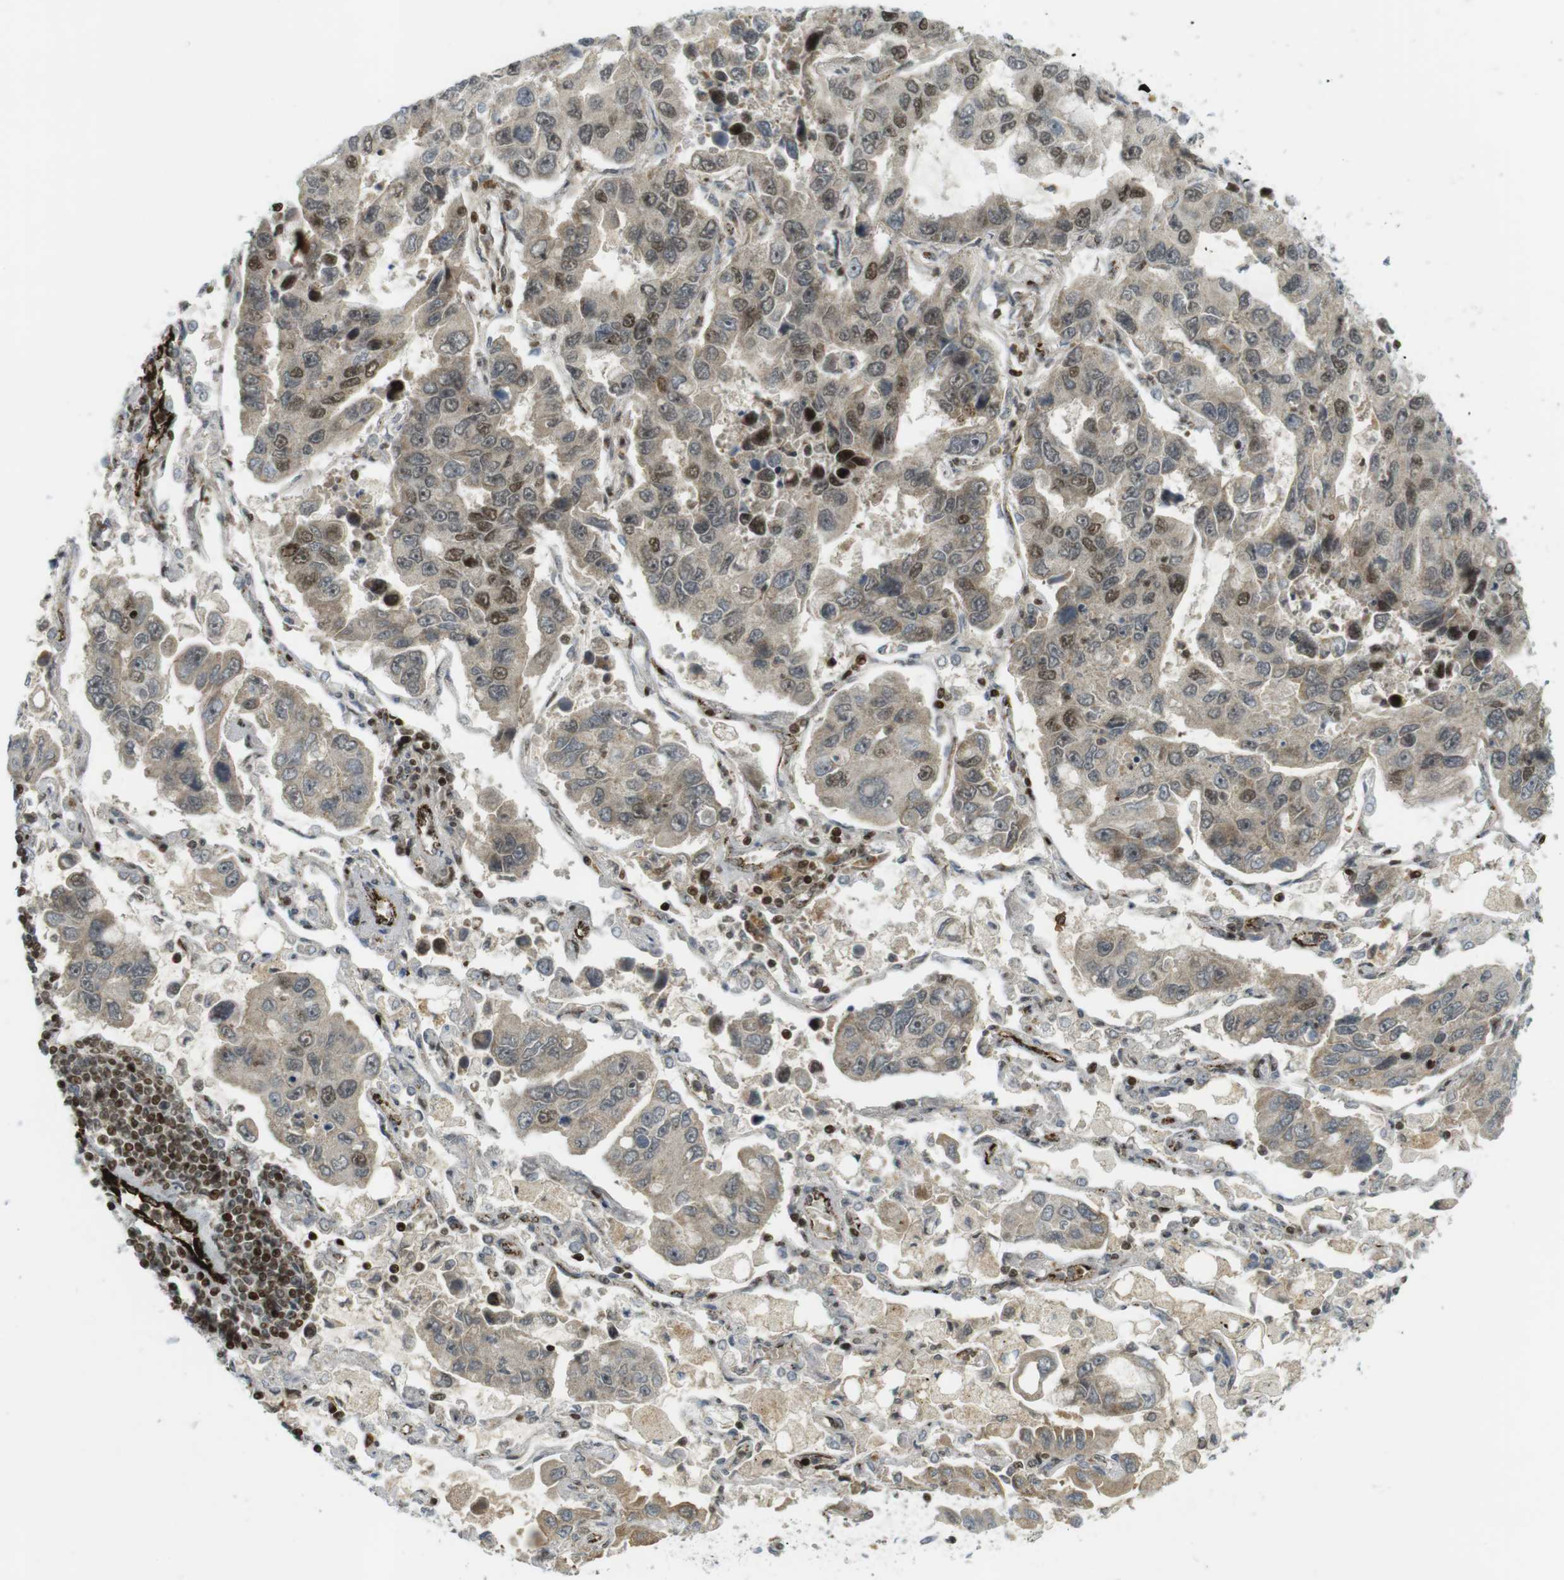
{"staining": {"intensity": "moderate", "quantity": "25%-75%", "location": "cytoplasmic/membranous,nuclear"}, "tissue": "lung cancer", "cell_type": "Tumor cells", "image_type": "cancer", "snomed": [{"axis": "morphology", "description": "Adenocarcinoma, NOS"}, {"axis": "topography", "description": "Lung"}], "caption": "Protein expression analysis of lung adenocarcinoma exhibits moderate cytoplasmic/membranous and nuclear expression in about 25%-75% of tumor cells.", "gene": "PPP1R13B", "patient": {"sex": "male", "age": 64}}